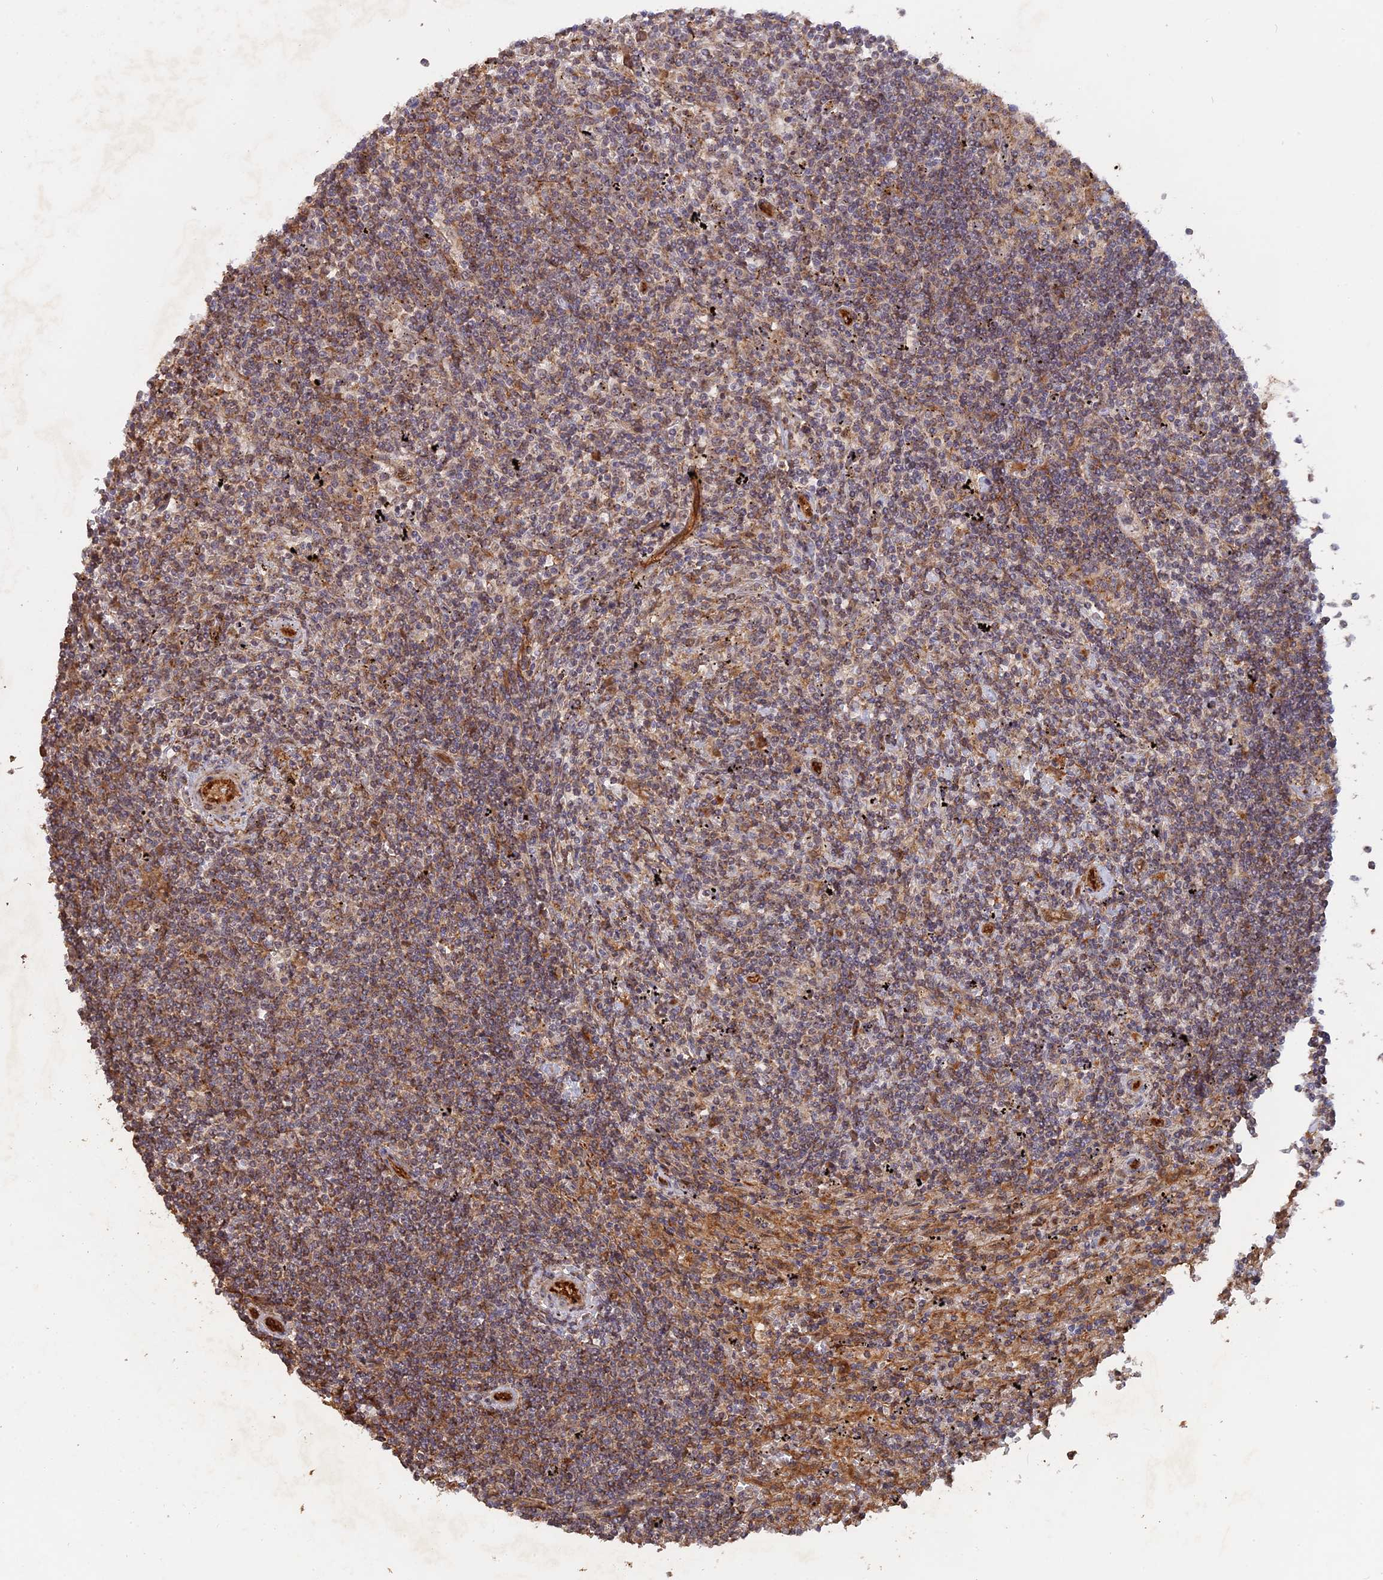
{"staining": {"intensity": "moderate", "quantity": "<25%", "location": "cytoplasmic/membranous"}, "tissue": "lymphoma", "cell_type": "Tumor cells", "image_type": "cancer", "snomed": [{"axis": "morphology", "description": "Malignant lymphoma, non-Hodgkin's type, Low grade"}, {"axis": "topography", "description": "Spleen"}], "caption": "Human low-grade malignant lymphoma, non-Hodgkin's type stained with a brown dye displays moderate cytoplasmic/membranous positive staining in about <25% of tumor cells.", "gene": "SAC3D1", "patient": {"sex": "male", "age": 76}}